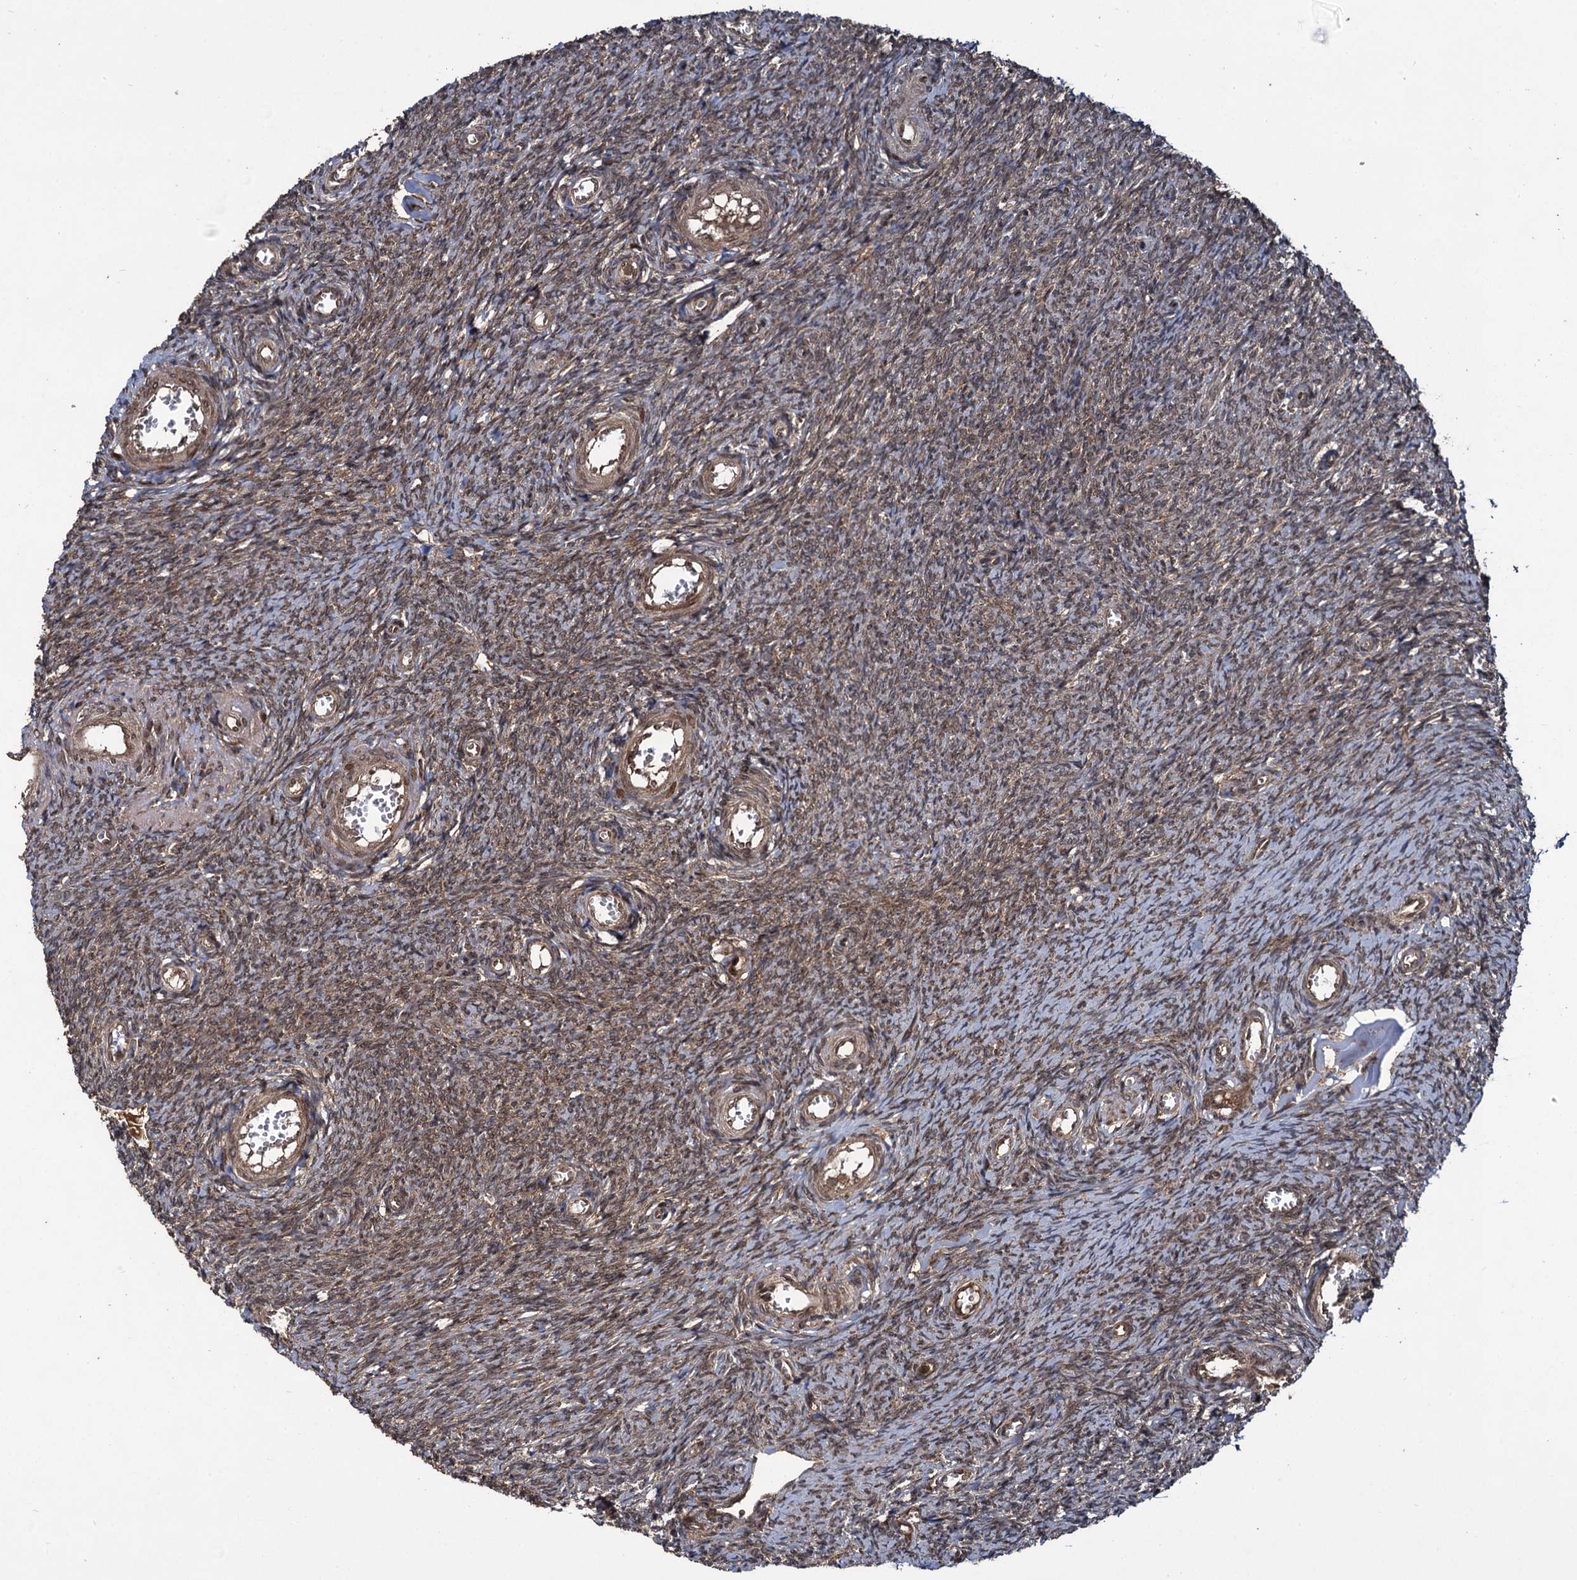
{"staining": {"intensity": "moderate", "quantity": ">75%", "location": "cytoplasmic/membranous,nuclear"}, "tissue": "ovary", "cell_type": "Ovarian stroma cells", "image_type": "normal", "snomed": [{"axis": "morphology", "description": "Normal tissue, NOS"}, {"axis": "topography", "description": "Ovary"}], "caption": "Immunohistochemical staining of unremarkable human ovary exhibits moderate cytoplasmic/membranous,nuclear protein staining in about >75% of ovarian stroma cells. The protein of interest is shown in brown color, while the nuclei are stained blue.", "gene": "DCP1B", "patient": {"sex": "female", "age": 44}}